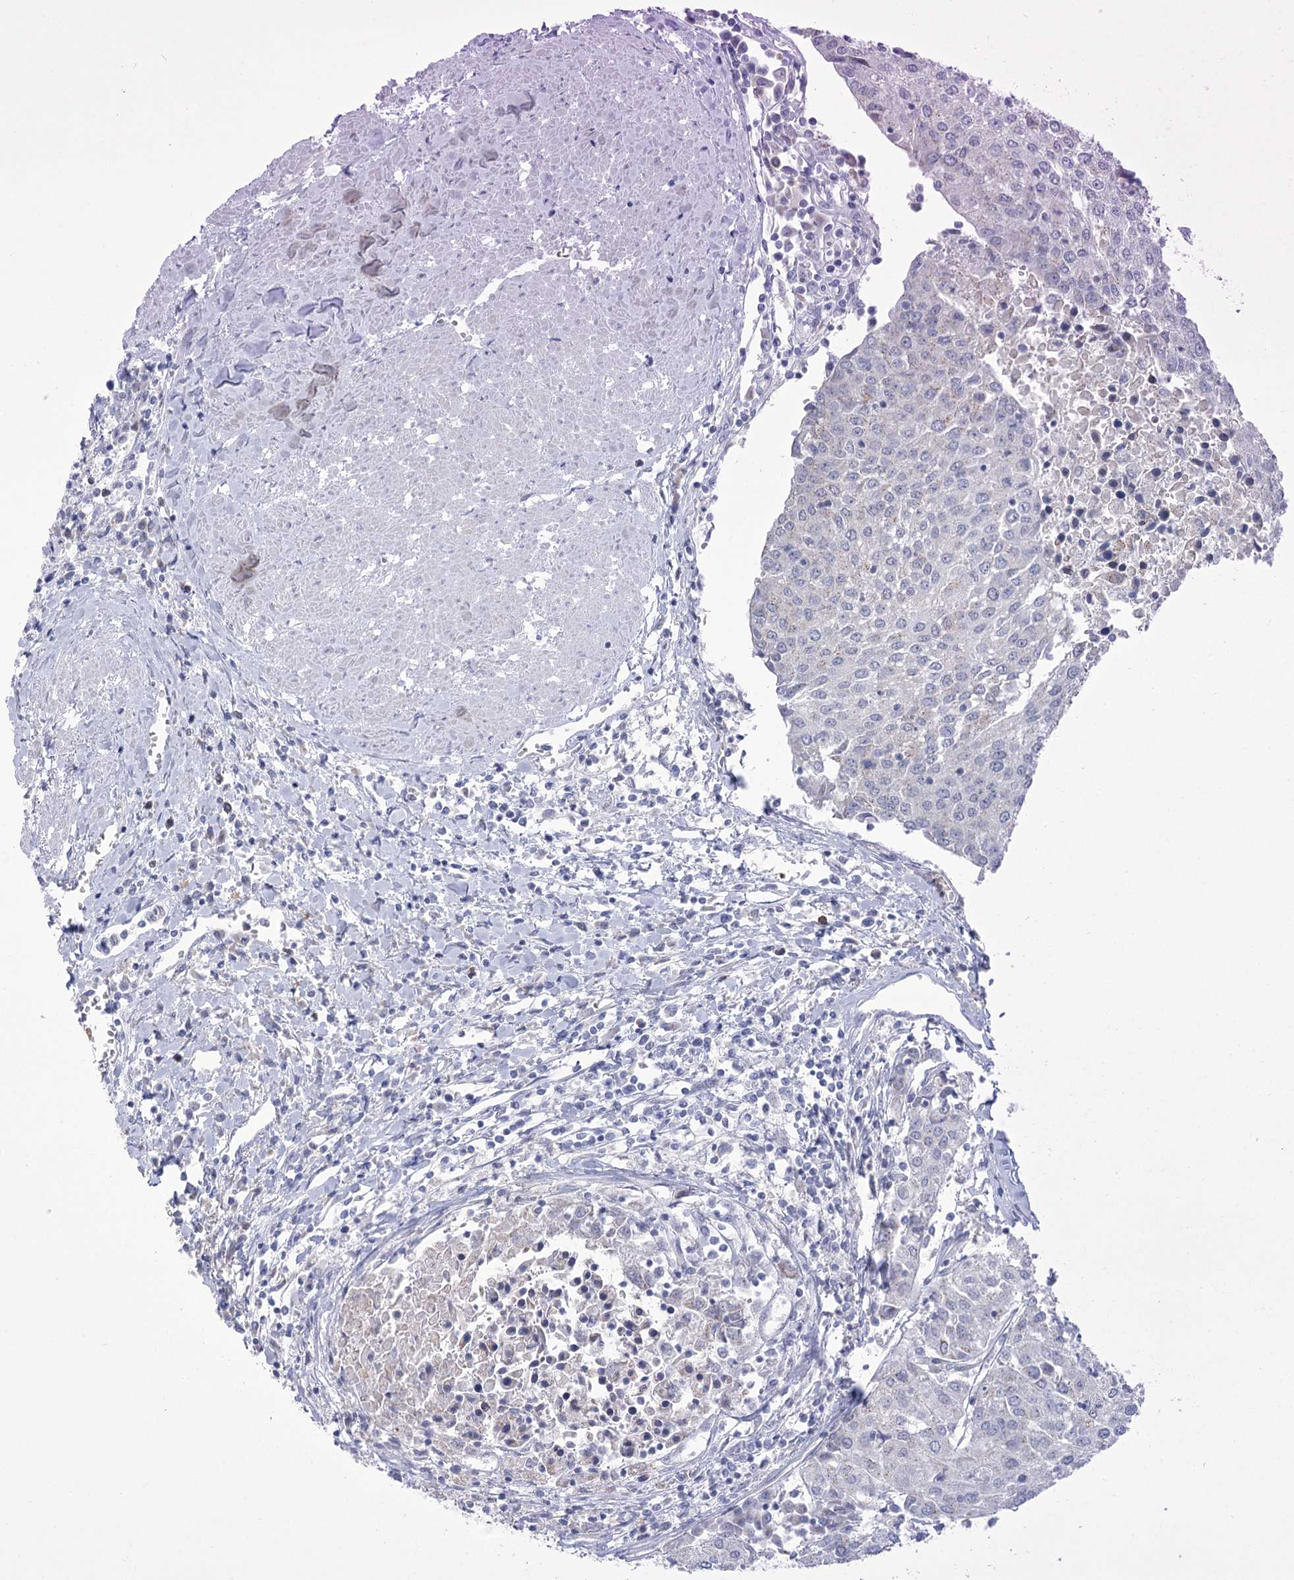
{"staining": {"intensity": "negative", "quantity": "none", "location": "none"}, "tissue": "urothelial cancer", "cell_type": "Tumor cells", "image_type": "cancer", "snomed": [{"axis": "morphology", "description": "Urothelial carcinoma, High grade"}, {"axis": "topography", "description": "Urinary bladder"}], "caption": "This is an immunohistochemistry photomicrograph of urothelial cancer. There is no positivity in tumor cells.", "gene": "BEND7", "patient": {"sex": "female", "age": 85}}